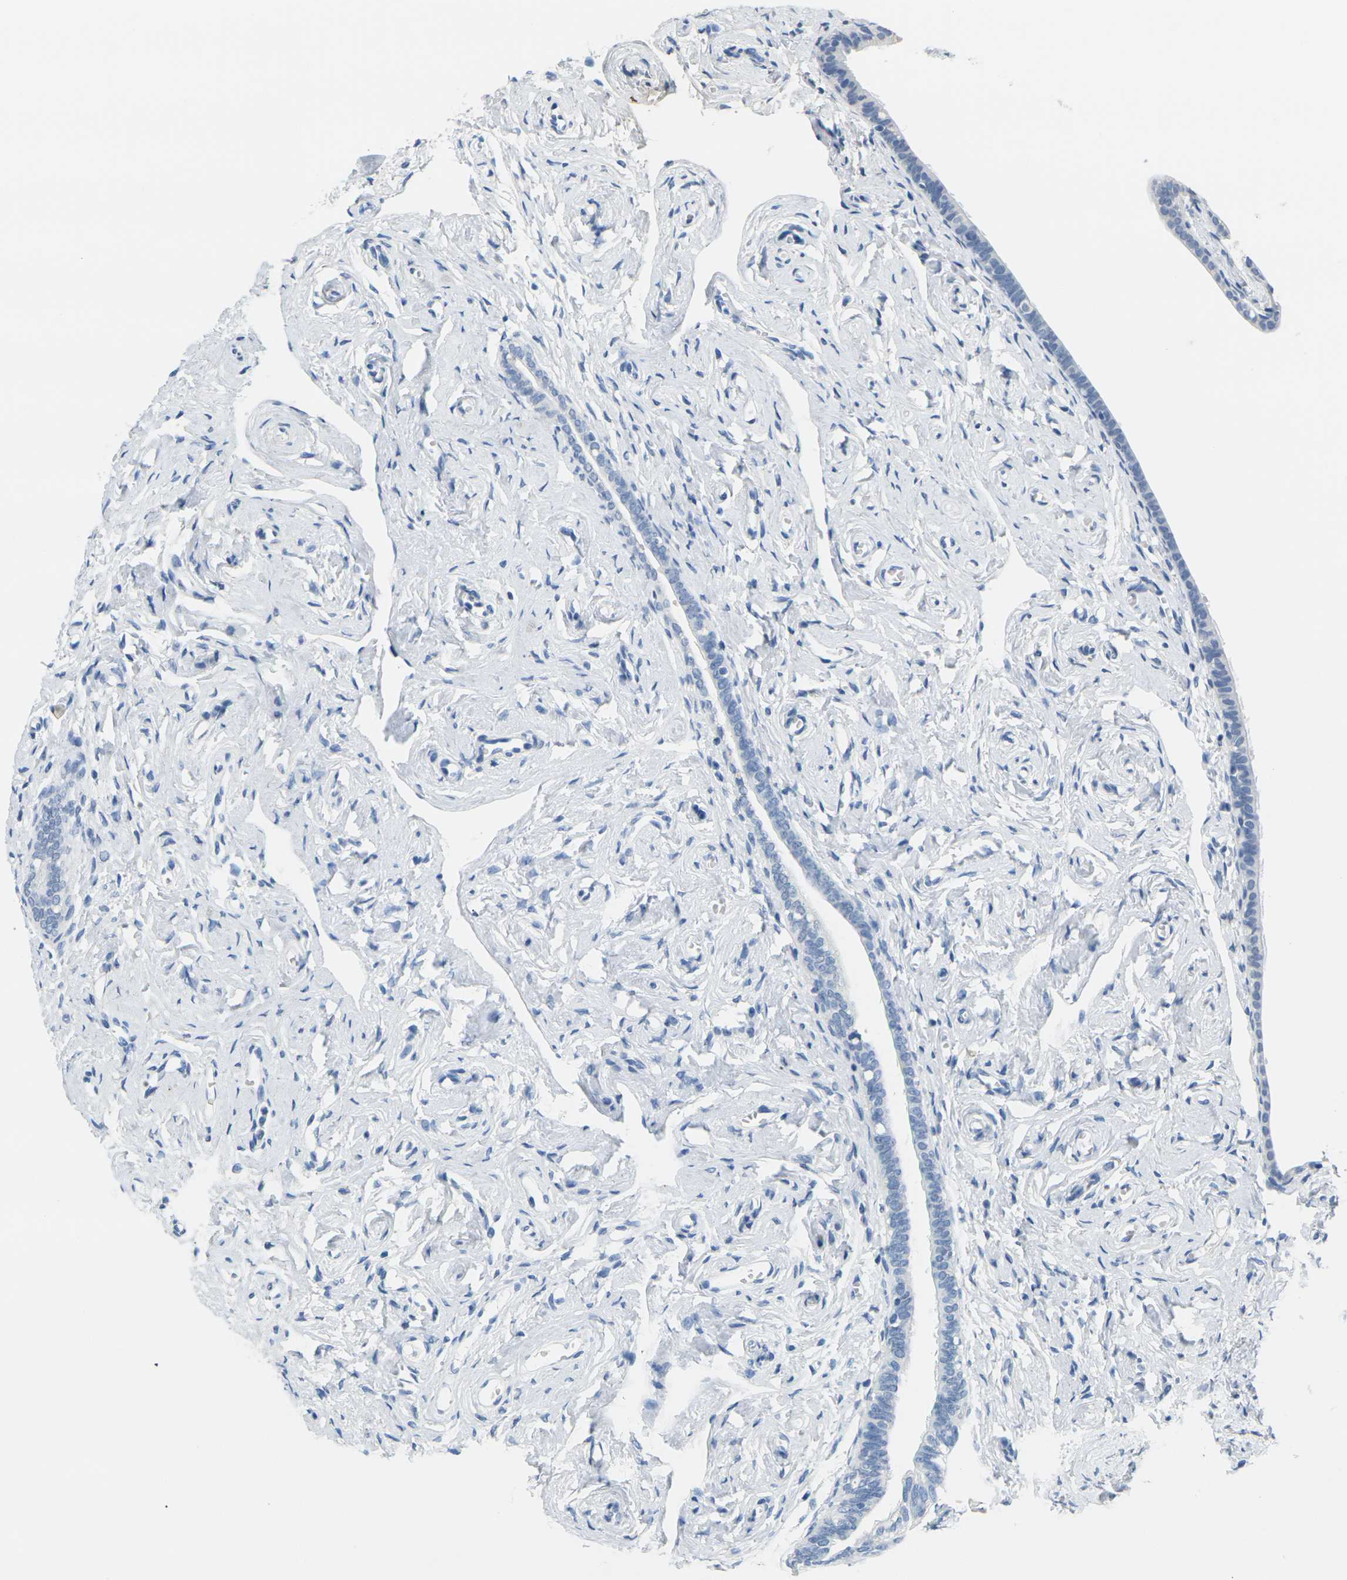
{"staining": {"intensity": "negative", "quantity": "none", "location": "none"}, "tissue": "fallopian tube", "cell_type": "Glandular cells", "image_type": "normal", "snomed": [{"axis": "morphology", "description": "Normal tissue, NOS"}, {"axis": "topography", "description": "Fallopian tube"}], "caption": "Immunohistochemistry (IHC) image of normal human fallopian tube stained for a protein (brown), which demonstrates no expression in glandular cells. The staining was performed using DAB (3,3'-diaminobenzidine) to visualize the protein expression in brown, while the nuclei were stained in blue with hematoxylin (Magnification: 20x).", "gene": "CTAG1A", "patient": {"sex": "female", "age": 71}}